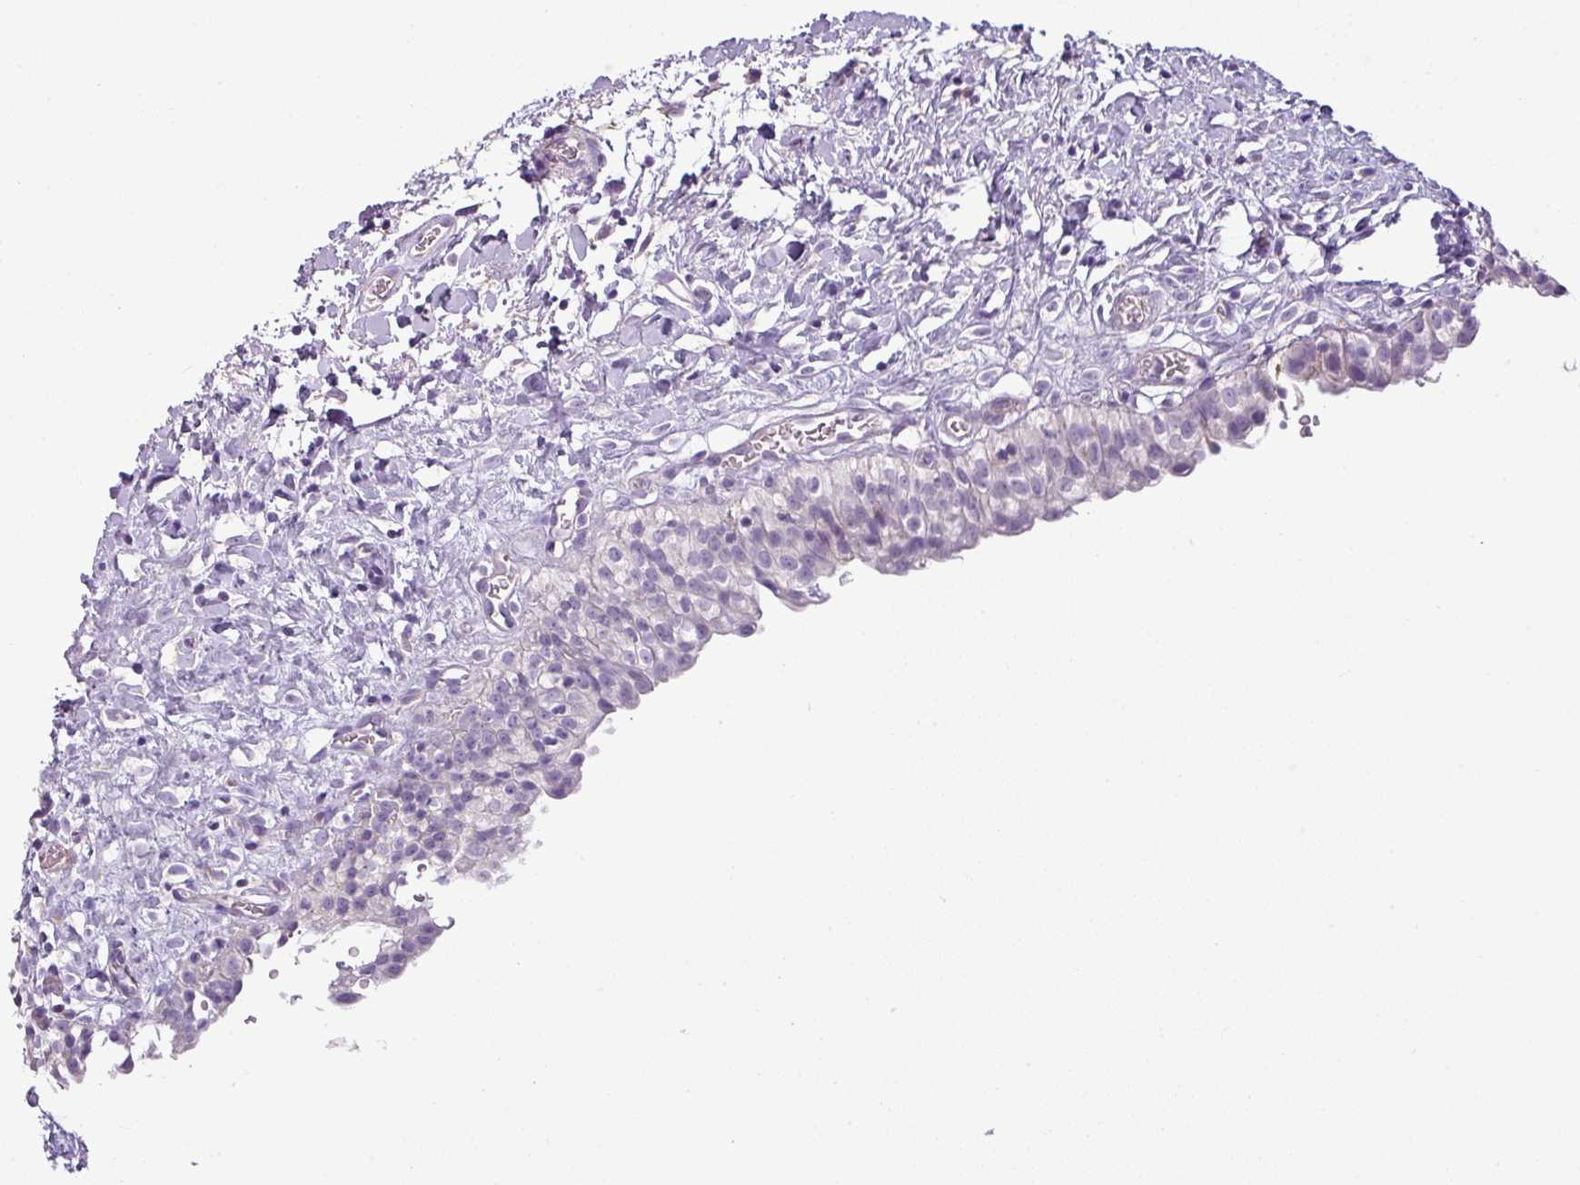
{"staining": {"intensity": "negative", "quantity": "none", "location": "none"}, "tissue": "urinary bladder", "cell_type": "Urothelial cells", "image_type": "normal", "snomed": [{"axis": "morphology", "description": "Normal tissue, NOS"}, {"axis": "topography", "description": "Urinary bladder"}], "caption": "Urinary bladder was stained to show a protein in brown. There is no significant positivity in urothelial cells. (DAB (3,3'-diaminobenzidine) IHC with hematoxylin counter stain).", "gene": "TMEM178B", "patient": {"sex": "male", "age": 51}}